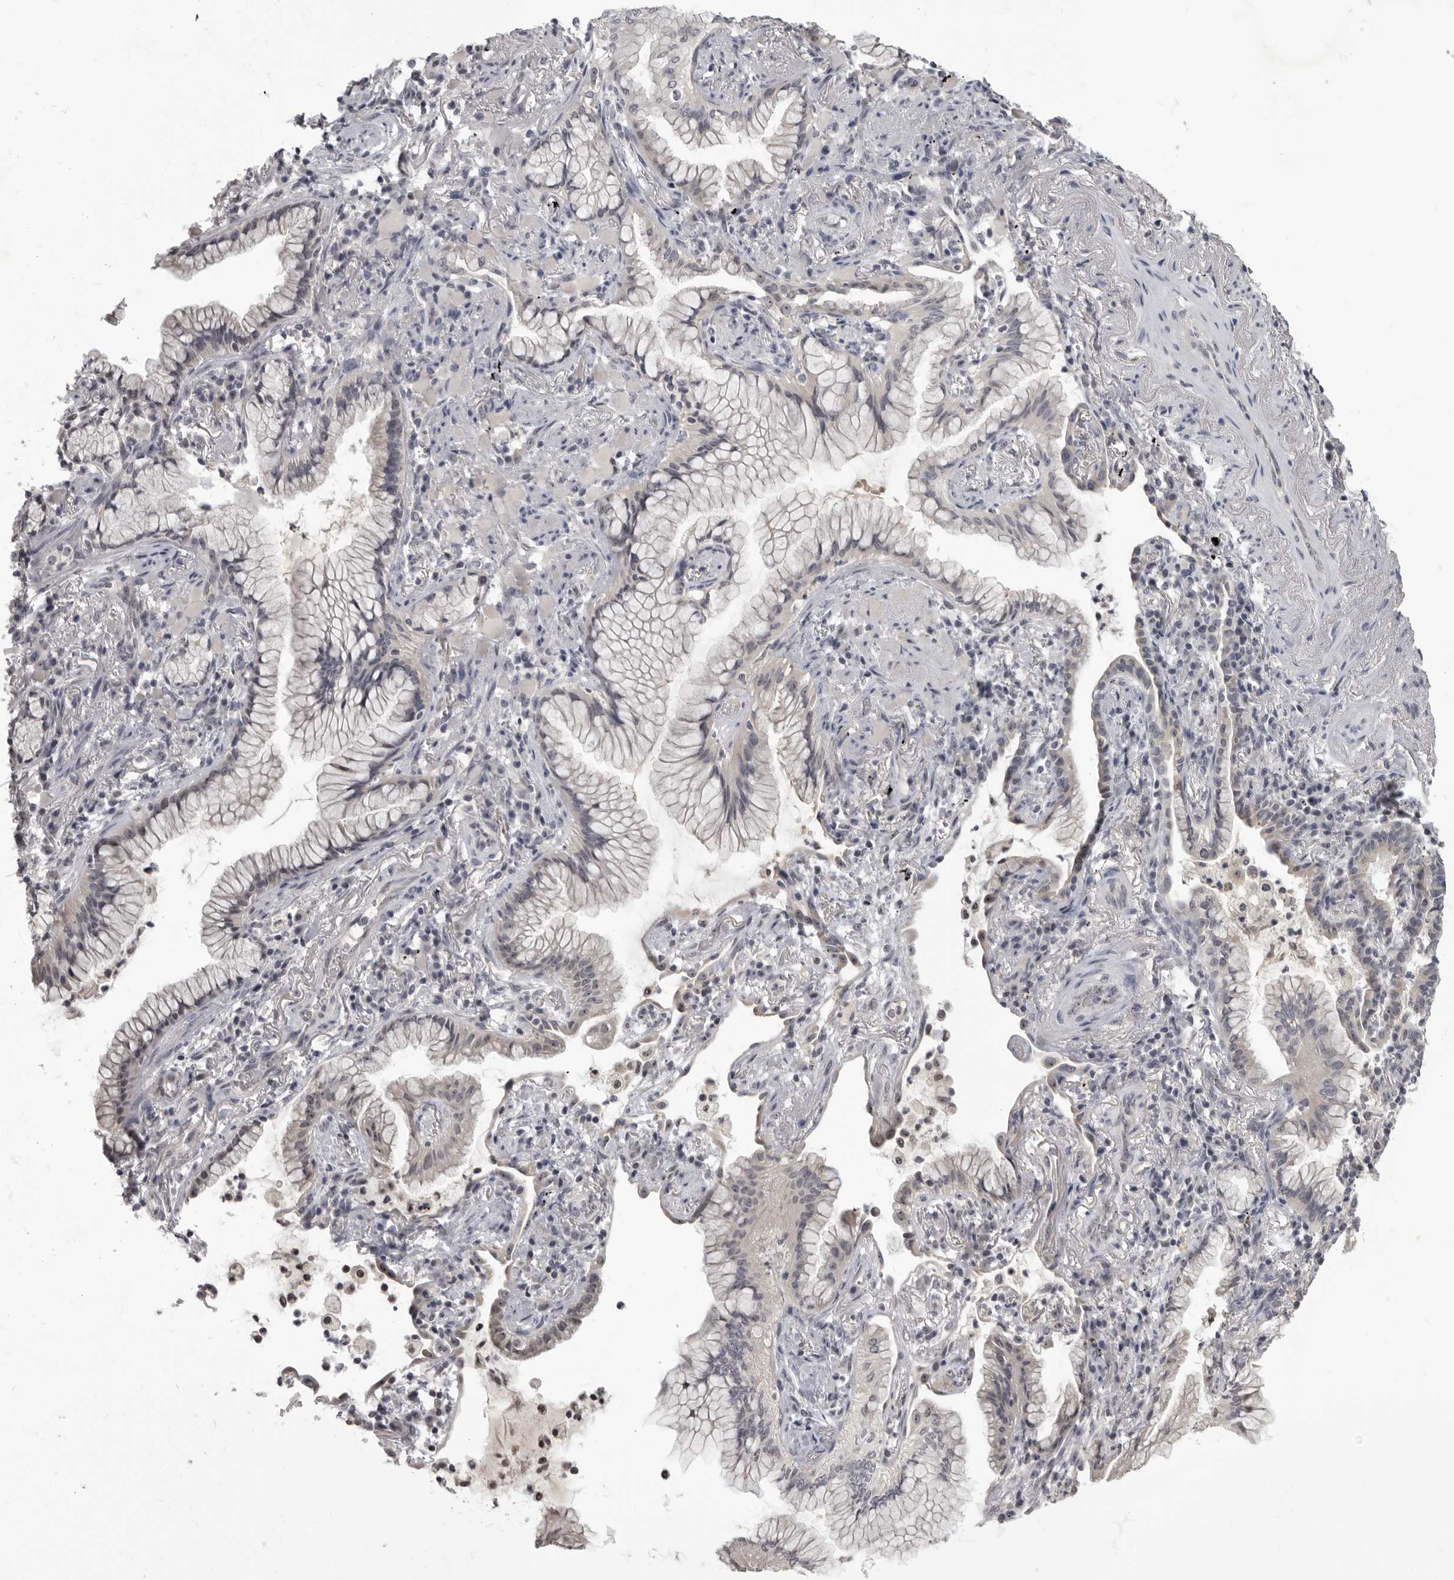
{"staining": {"intensity": "negative", "quantity": "none", "location": "none"}, "tissue": "lung cancer", "cell_type": "Tumor cells", "image_type": "cancer", "snomed": [{"axis": "morphology", "description": "Adenocarcinoma, NOS"}, {"axis": "topography", "description": "Lung"}], "caption": "High magnification brightfield microscopy of lung adenocarcinoma stained with DAB (brown) and counterstained with hematoxylin (blue): tumor cells show no significant staining.", "gene": "MRTO4", "patient": {"sex": "female", "age": 70}}